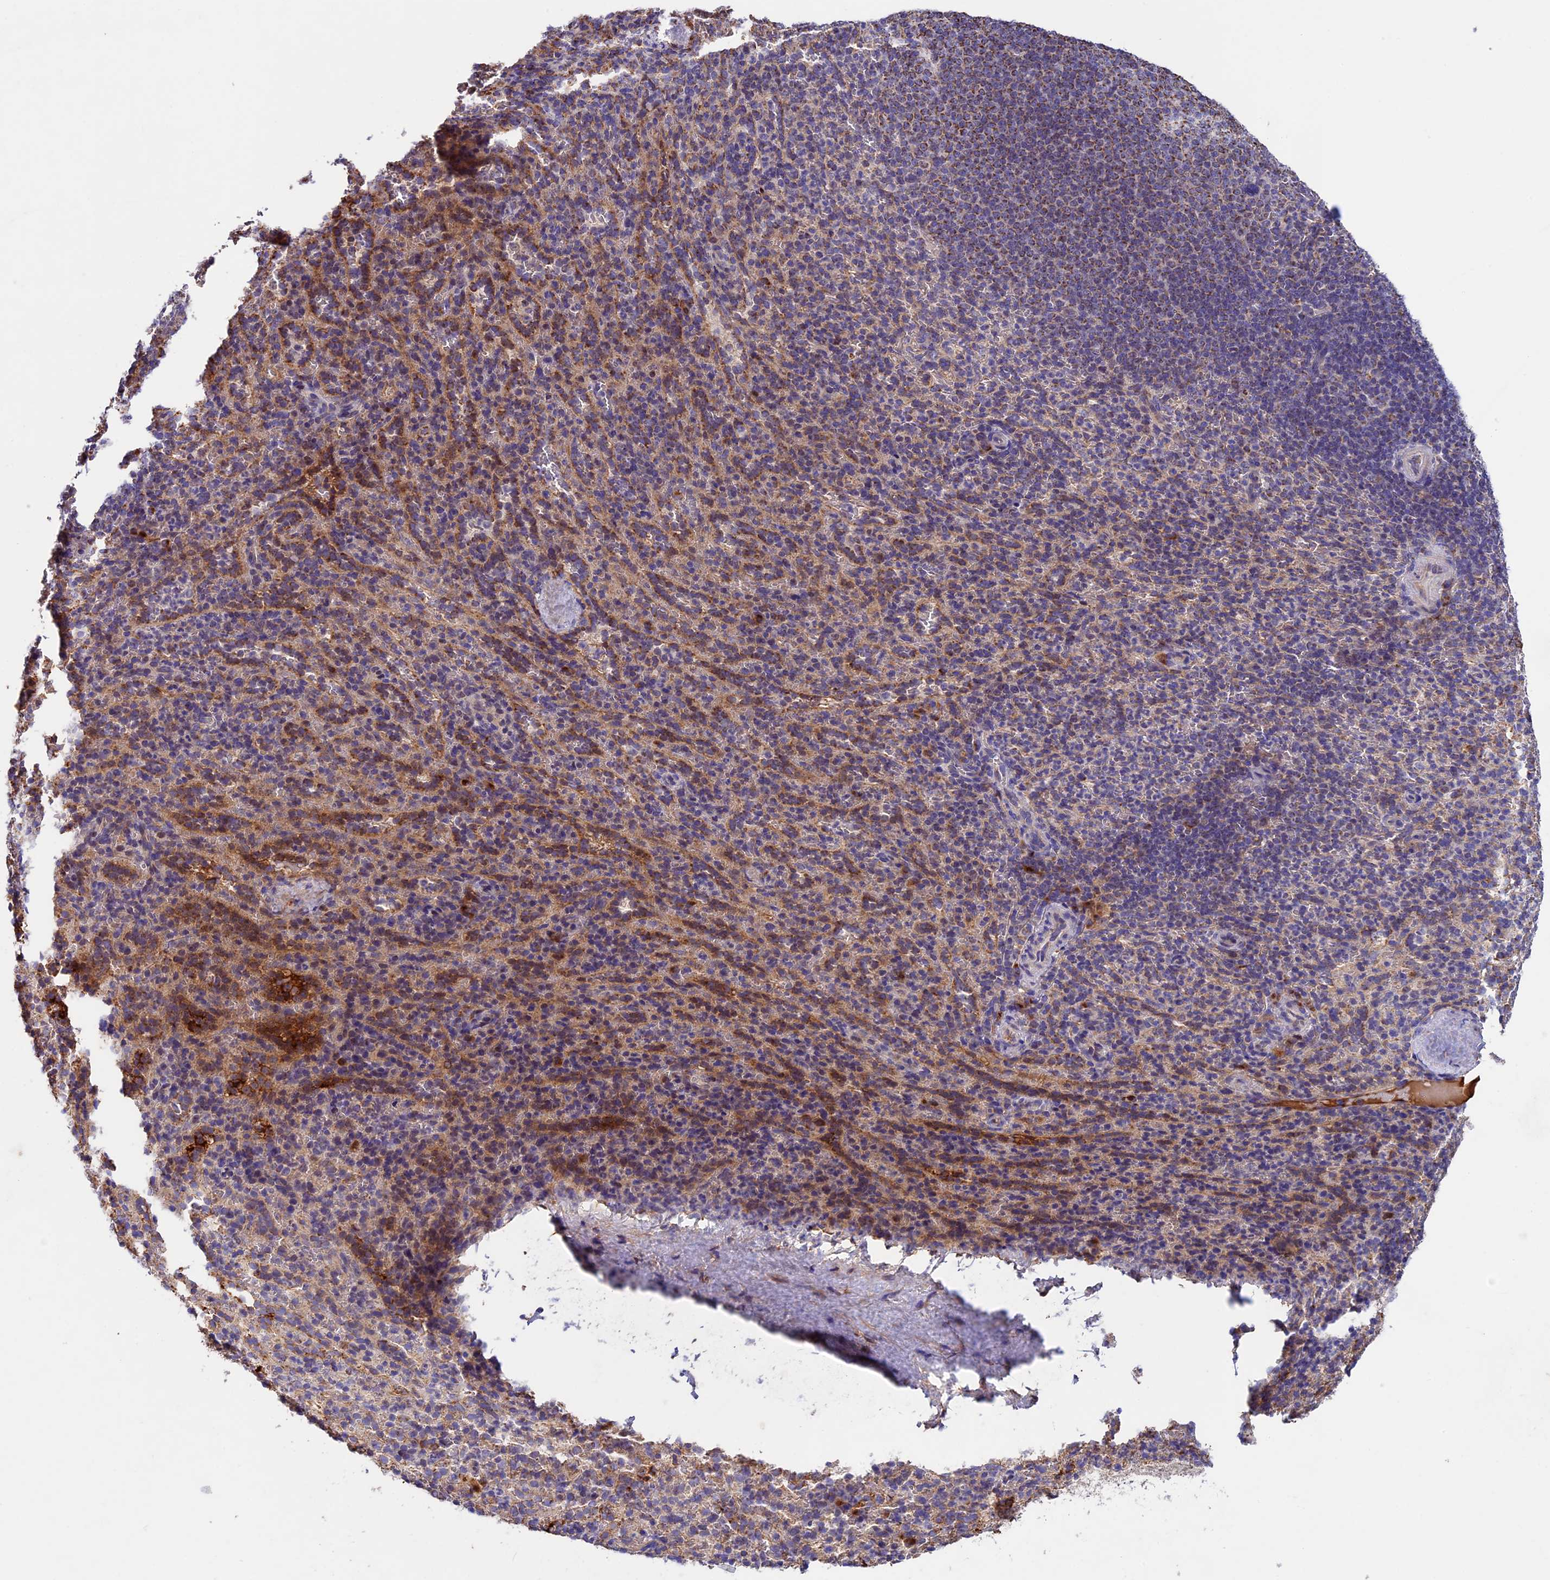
{"staining": {"intensity": "weak", "quantity": "<25%", "location": "cytoplasmic/membranous"}, "tissue": "spleen", "cell_type": "Cells in red pulp", "image_type": "normal", "snomed": [{"axis": "morphology", "description": "Normal tissue, NOS"}, {"axis": "topography", "description": "Spleen"}], "caption": "IHC of benign human spleen demonstrates no positivity in cells in red pulp.", "gene": "OCEL1", "patient": {"sex": "female", "age": 21}}